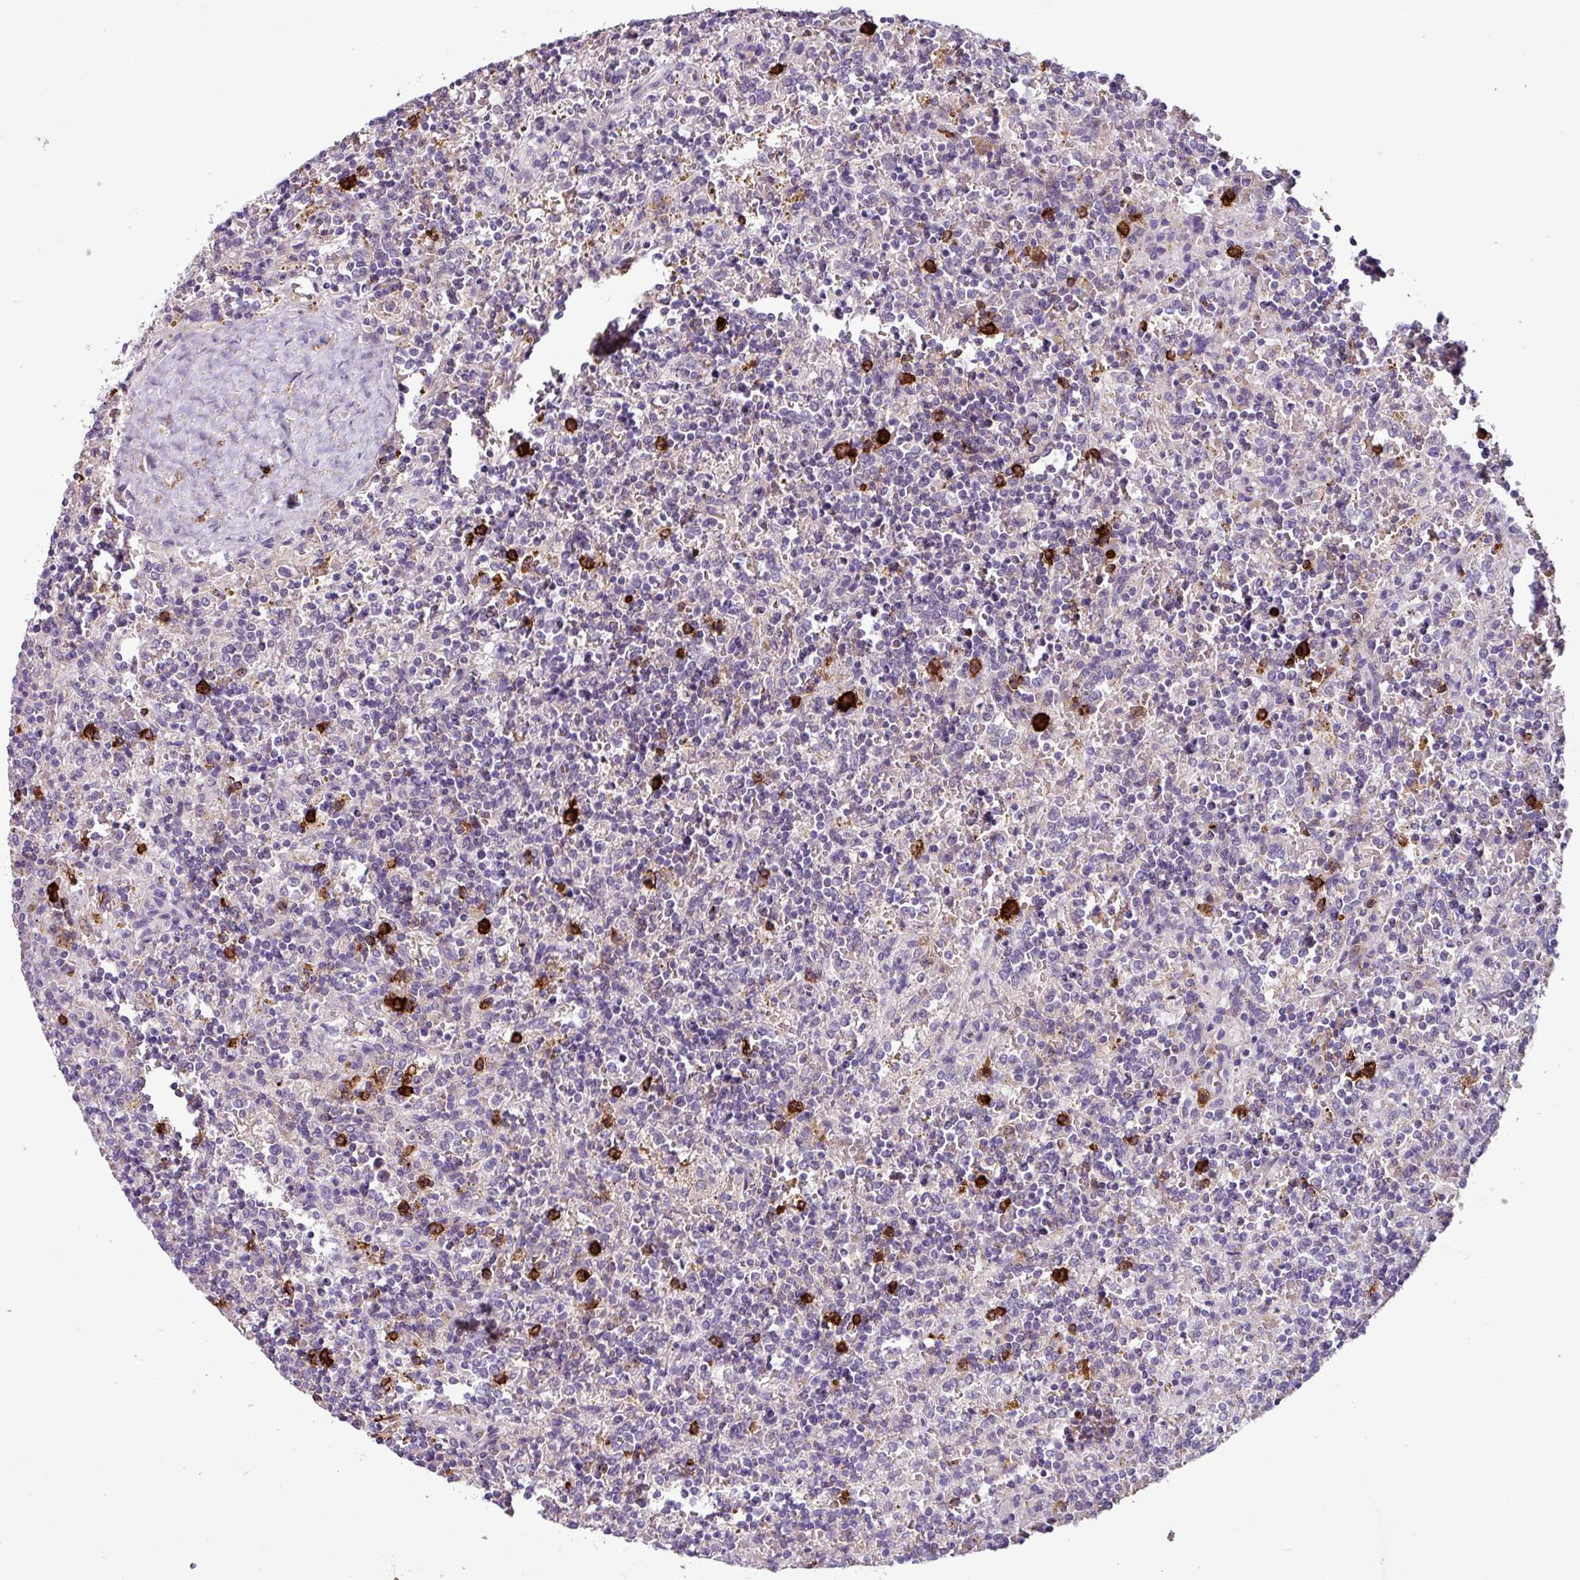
{"staining": {"intensity": "negative", "quantity": "none", "location": "none"}, "tissue": "lymphoma", "cell_type": "Tumor cells", "image_type": "cancer", "snomed": [{"axis": "morphology", "description": "Malignant lymphoma, non-Hodgkin's type, Low grade"}, {"axis": "topography", "description": "Spleen"}], "caption": "Human low-grade malignant lymphoma, non-Hodgkin's type stained for a protein using IHC displays no positivity in tumor cells.", "gene": "C9orf24", "patient": {"sex": "male", "age": 67}}